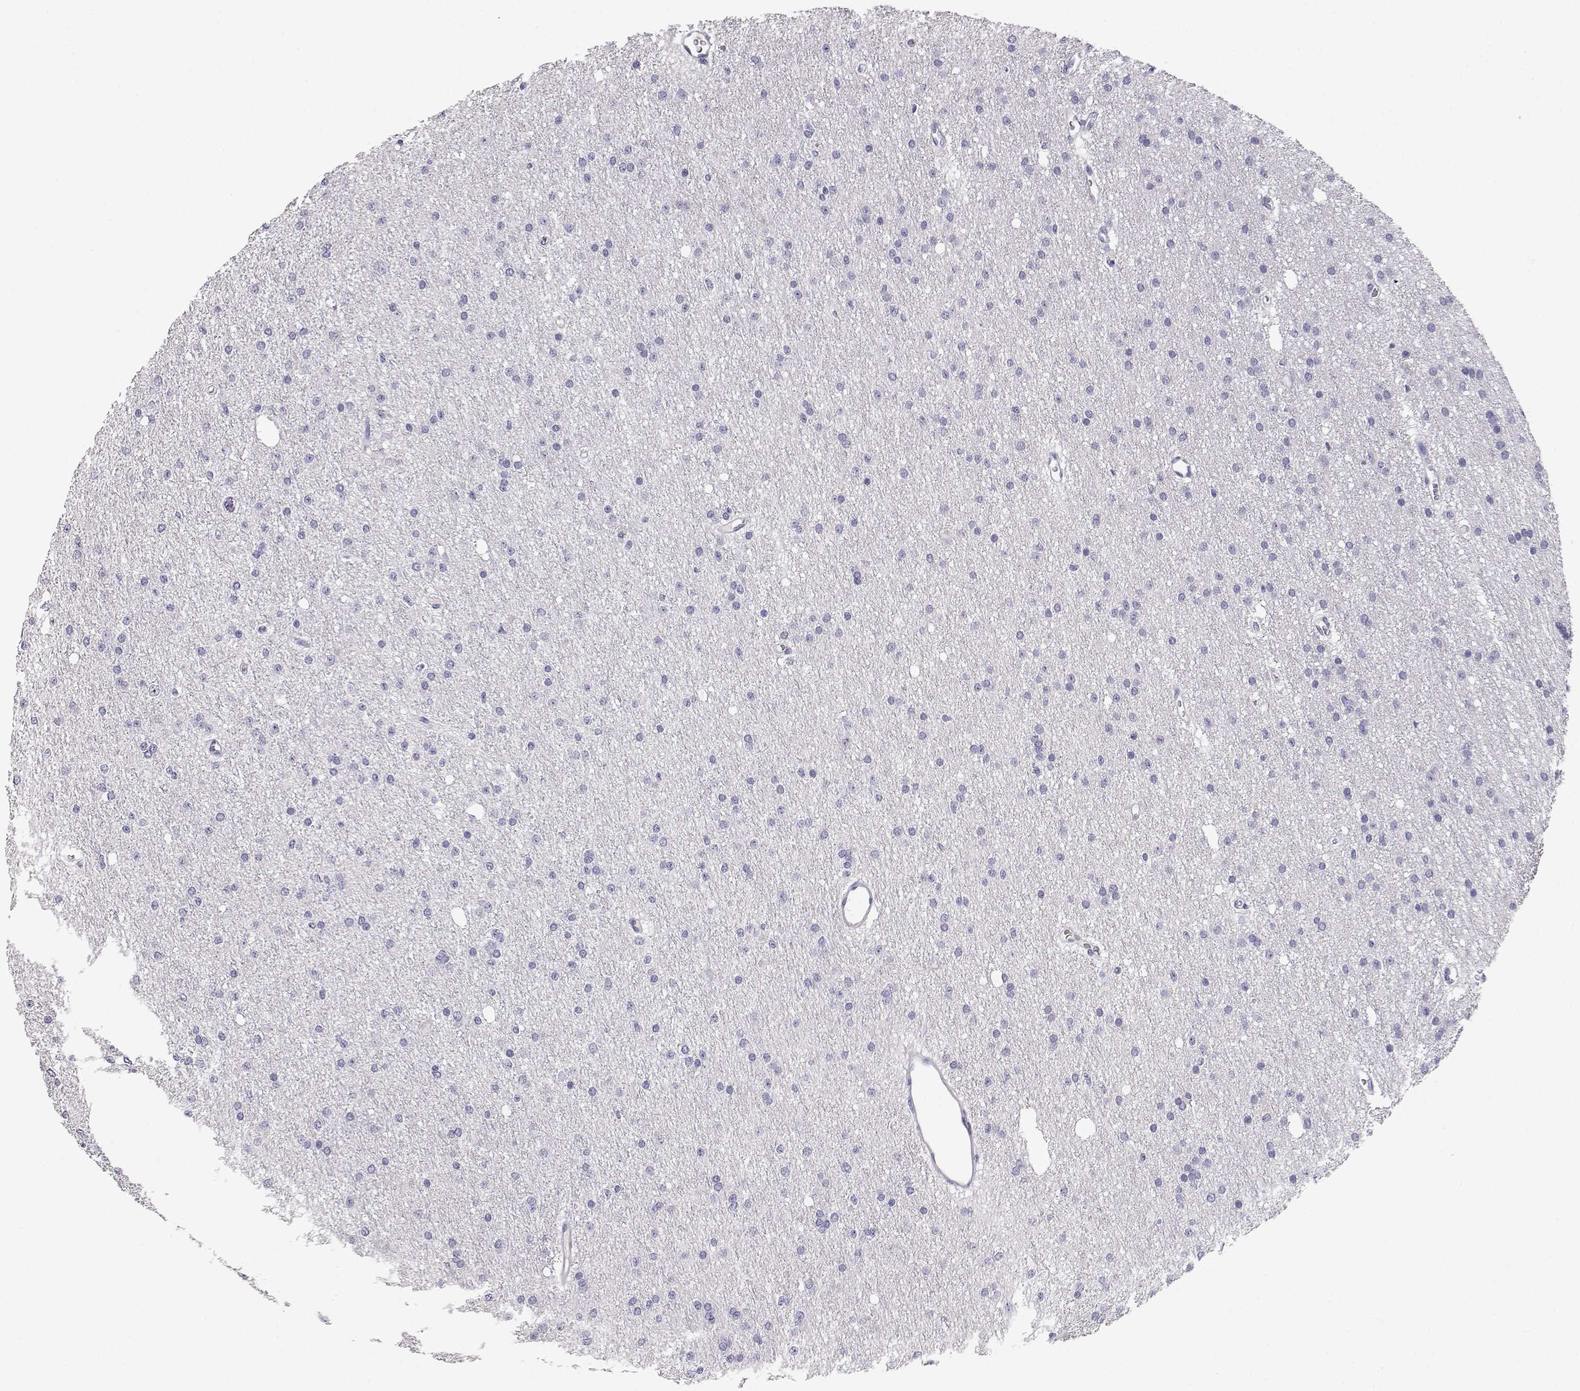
{"staining": {"intensity": "negative", "quantity": "none", "location": "none"}, "tissue": "glioma", "cell_type": "Tumor cells", "image_type": "cancer", "snomed": [{"axis": "morphology", "description": "Glioma, malignant, Low grade"}, {"axis": "topography", "description": "Brain"}], "caption": "The immunohistochemistry histopathology image has no significant positivity in tumor cells of glioma tissue.", "gene": "CDHR1", "patient": {"sex": "male", "age": 27}}